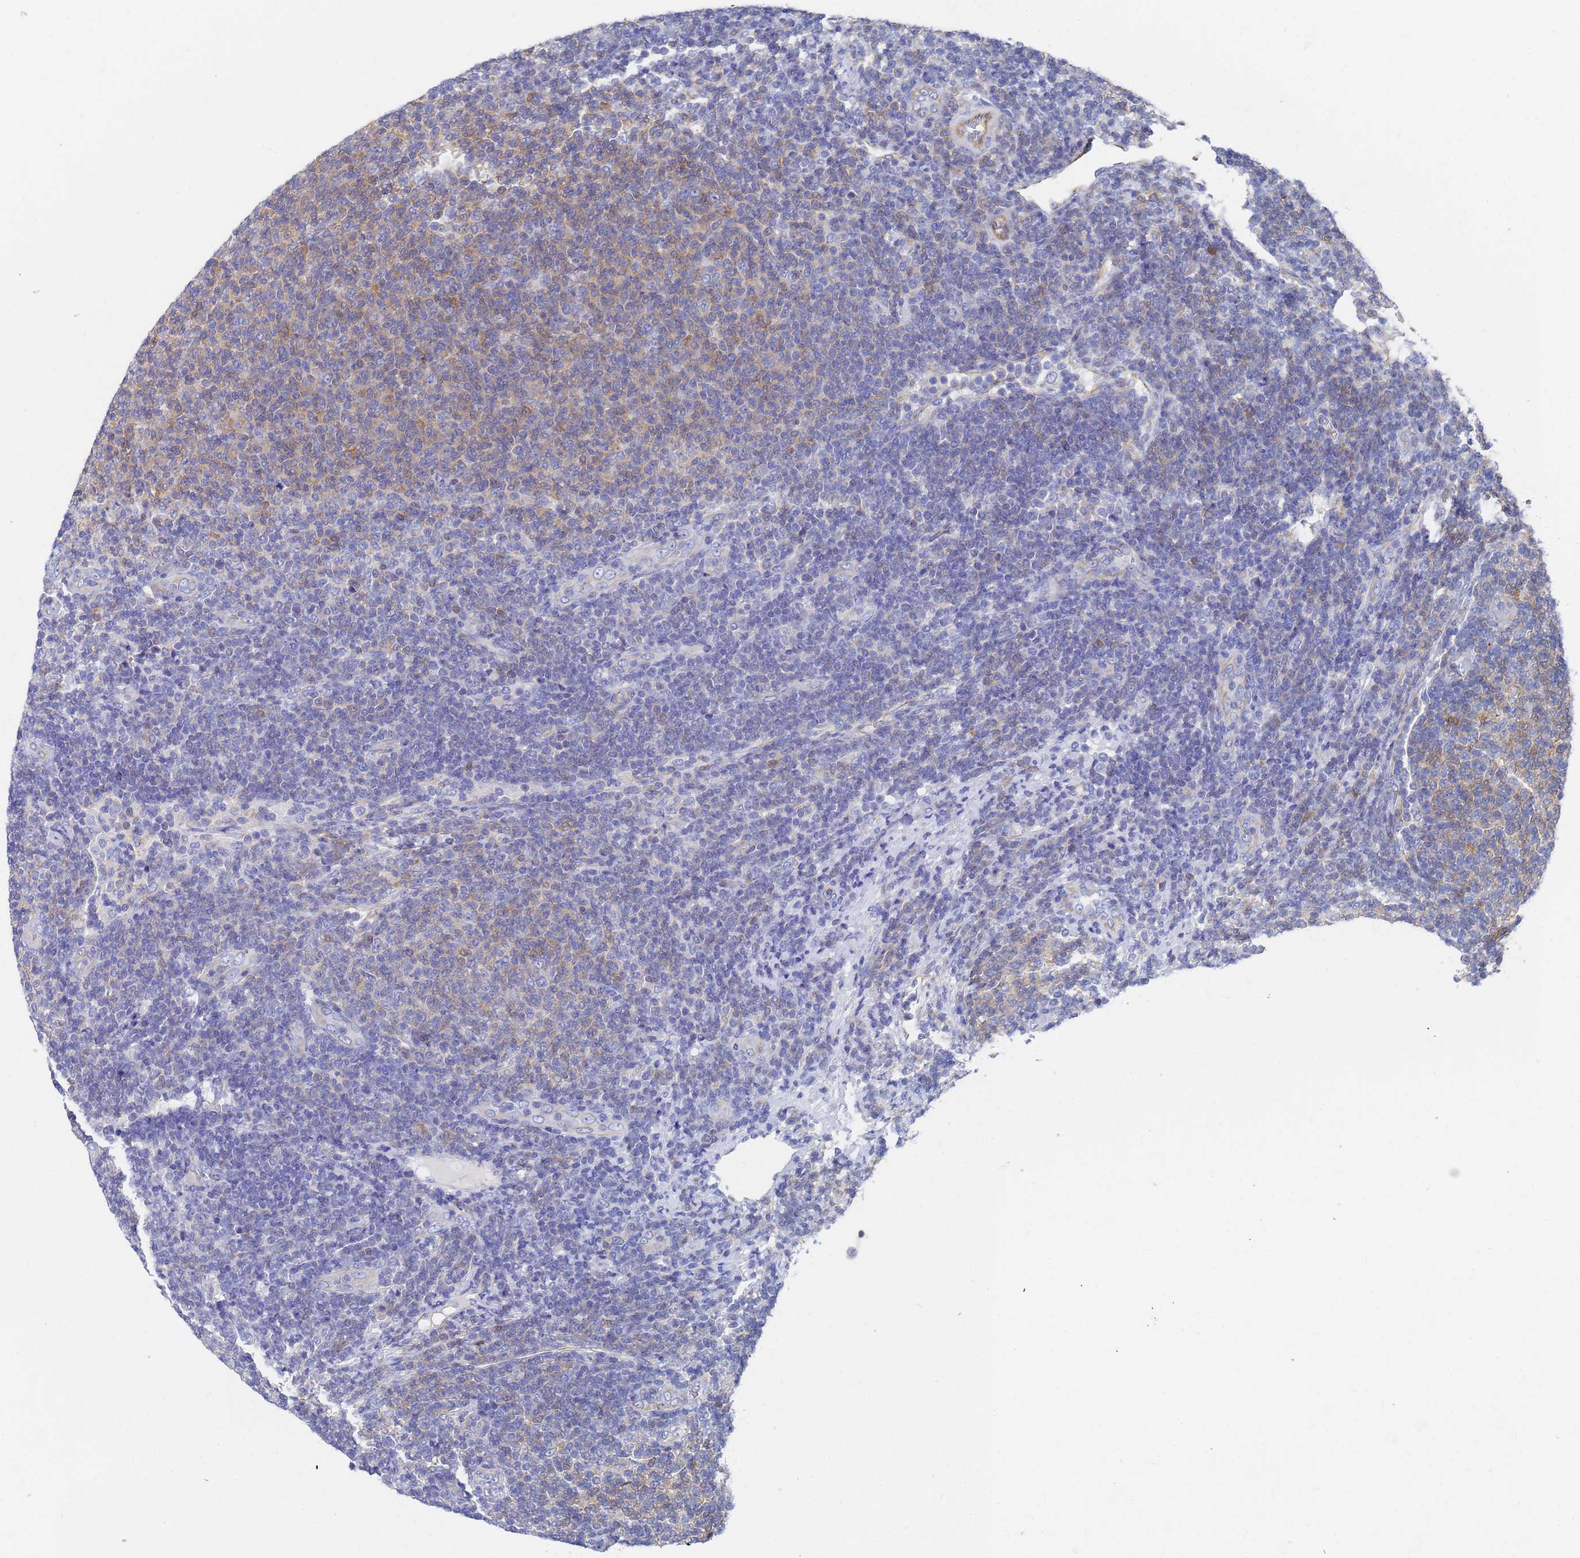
{"staining": {"intensity": "moderate", "quantity": "<25%", "location": "cytoplasmic/membranous"}, "tissue": "lymphoma", "cell_type": "Tumor cells", "image_type": "cancer", "snomed": [{"axis": "morphology", "description": "Malignant lymphoma, non-Hodgkin's type, Low grade"}, {"axis": "topography", "description": "Lymph node"}], "caption": "The image displays staining of malignant lymphoma, non-Hodgkin's type (low-grade), revealing moderate cytoplasmic/membranous protein staining (brown color) within tumor cells.", "gene": "GCHFR", "patient": {"sex": "male", "age": 66}}